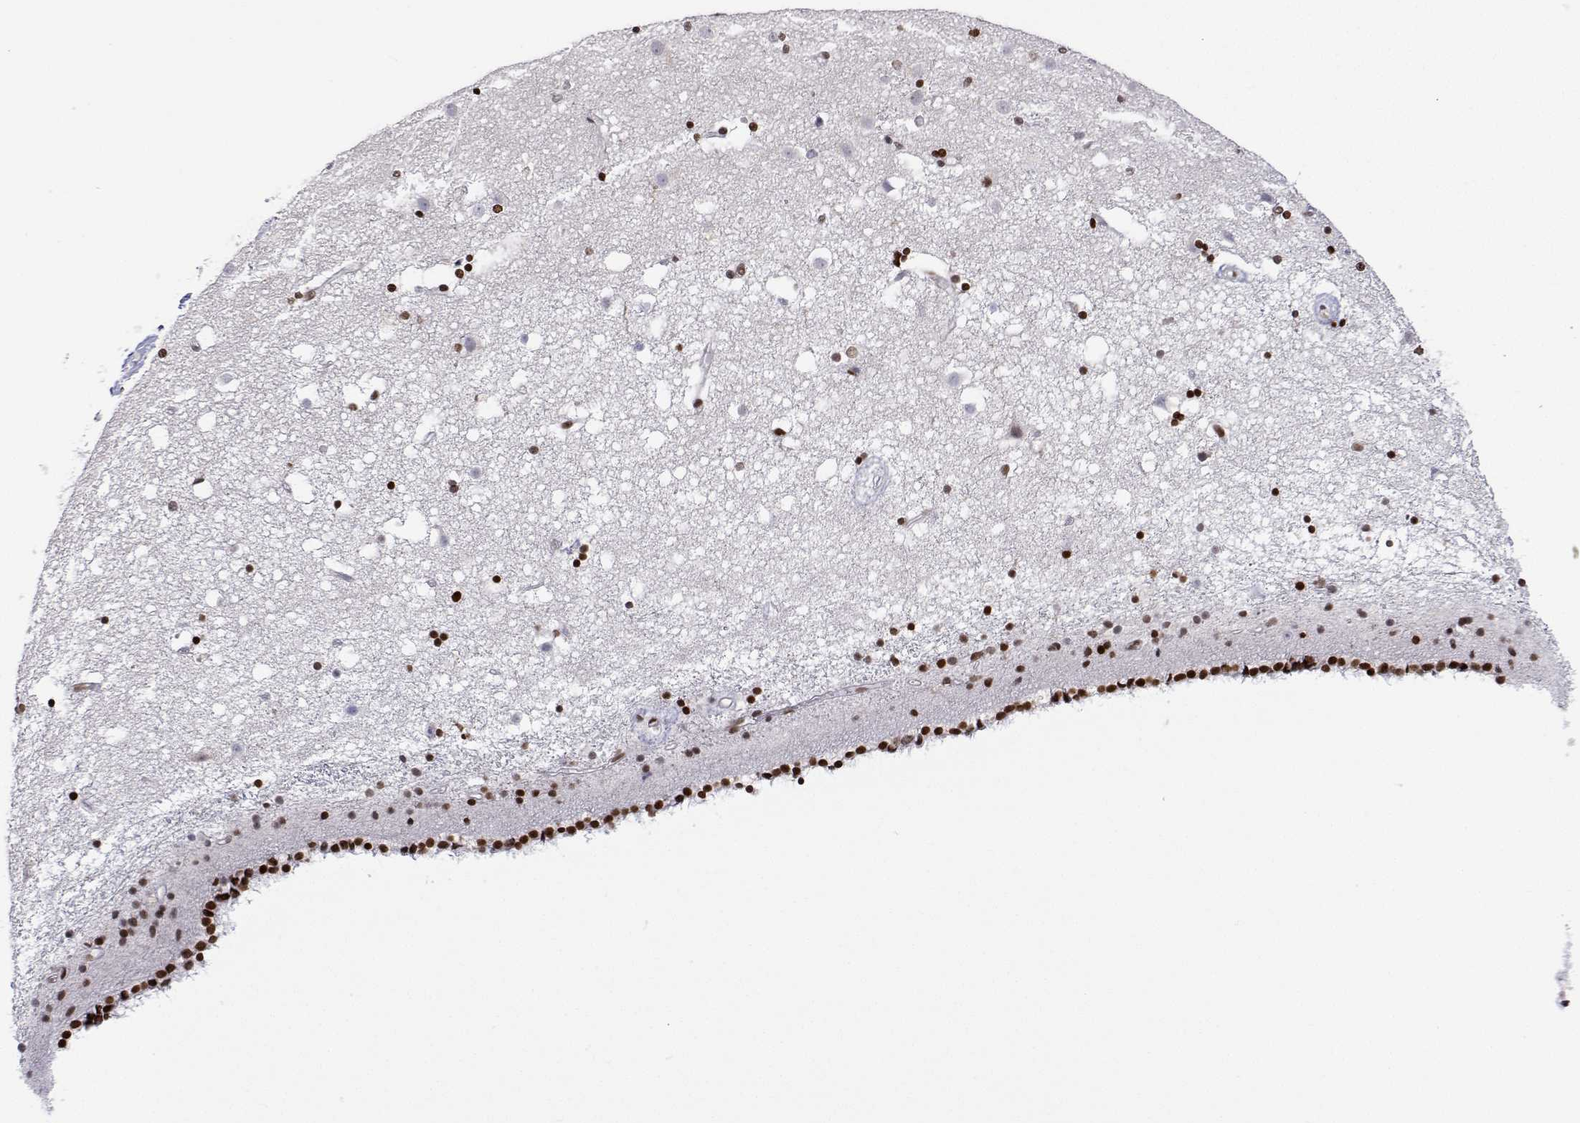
{"staining": {"intensity": "strong", "quantity": "<25%", "location": "nuclear"}, "tissue": "caudate", "cell_type": "Glial cells", "image_type": "normal", "snomed": [{"axis": "morphology", "description": "Normal tissue, NOS"}, {"axis": "topography", "description": "Lateral ventricle wall"}], "caption": "Immunohistochemistry (DAB) staining of benign human caudate displays strong nuclear protein expression in approximately <25% of glial cells. (DAB IHC, brown staining for protein, blue staining for nuclei).", "gene": "XPC", "patient": {"sex": "female", "age": 71}}